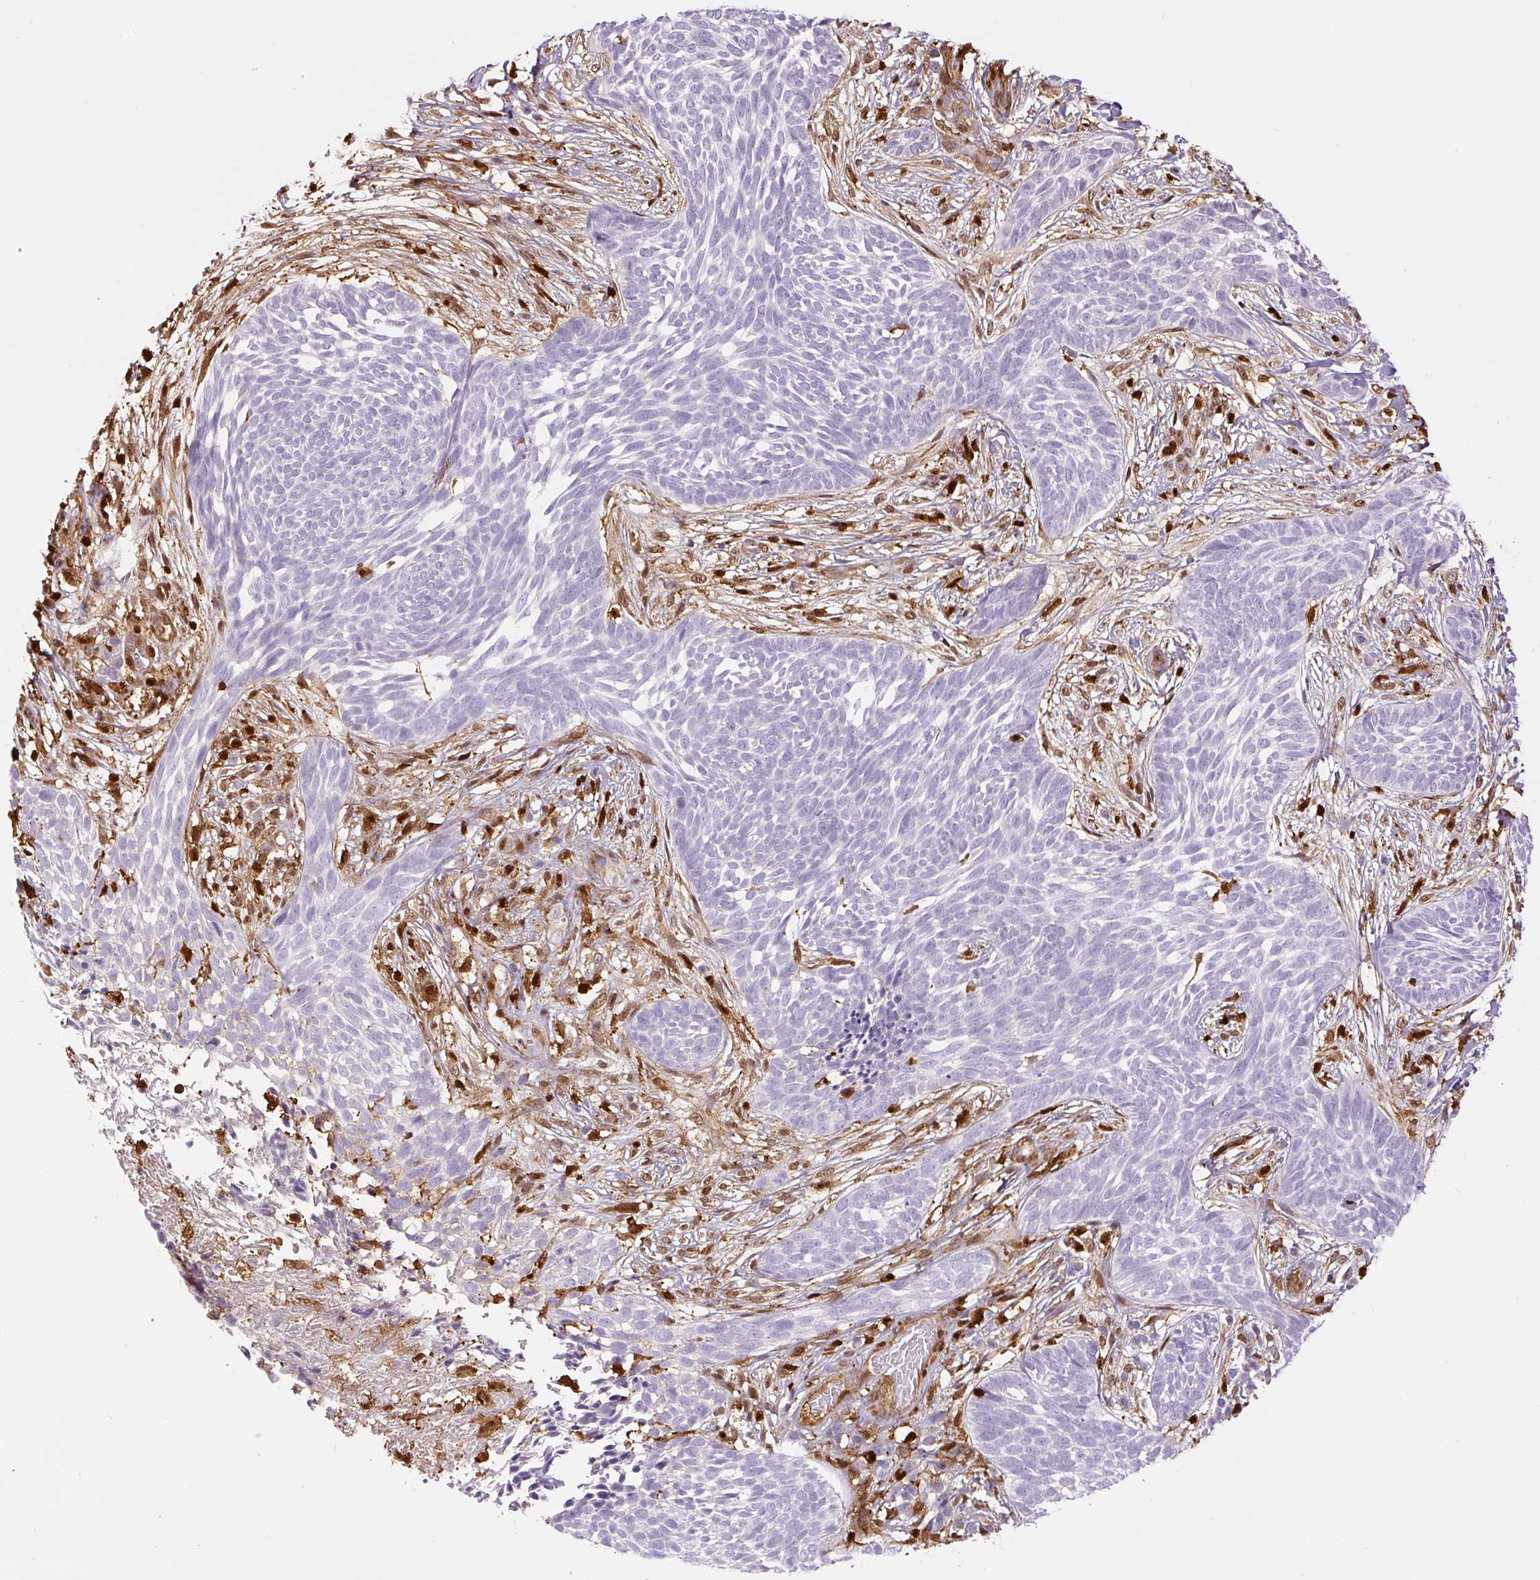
{"staining": {"intensity": "negative", "quantity": "none", "location": "none"}, "tissue": "skin cancer", "cell_type": "Tumor cells", "image_type": "cancer", "snomed": [{"axis": "morphology", "description": "Basal cell carcinoma"}, {"axis": "topography", "description": "Skin"}, {"axis": "topography", "description": "Skin, foot"}], "caption": "The immunohistochemistry (IHC) histopathology image has no significant staining in tumor cells of basal cell carcinoma (skin) tissue.", "gene": "S100A4", "patient": {"sex": "female", "age": 86}}